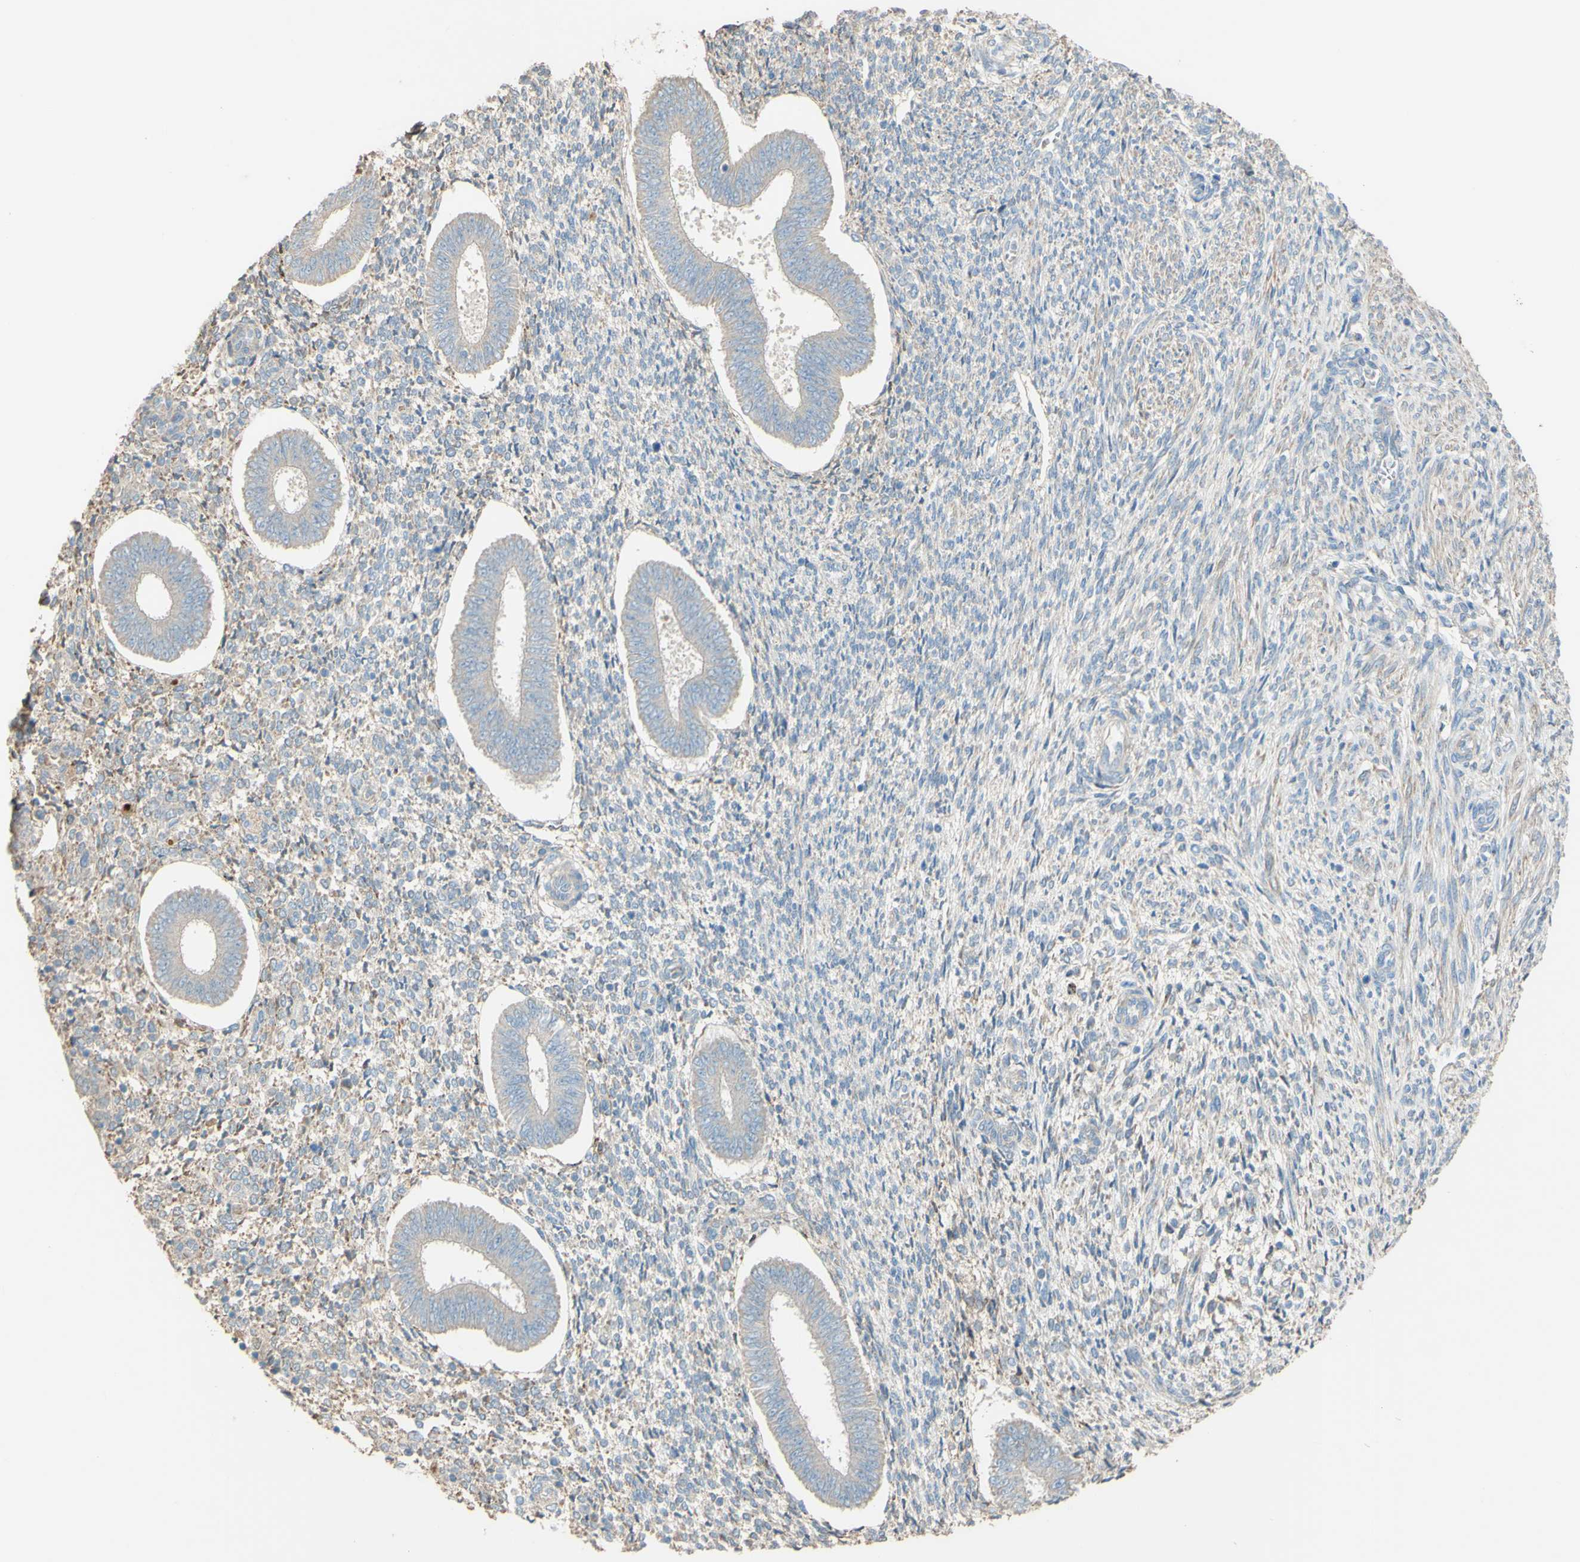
{"staining": {"intensity": "moderate", "quantity": "25%-75%", "location": "cytoplasmic/membranous"}, "tissue": "endometrium", "cell_type": "Cells in endometrial stroma", "image_type": "normal", "snomed": [{"axis": "morphology", "description": "Normal tissue, NOS"}, {"axis": "topography", "description": "Endometrium"}], "caption": "Protein staining exhibits moderate cytoplasmic/membranous expression in about 25%-75% of cells in endometrial stroma in unremarkable endometrium. (Stains: DAB in brown, nuclei in blue, Microscopy: brightfield microscopy at high magnification).", "gene": "DKK3", "patient": {"sex": "female", "age": 35}}